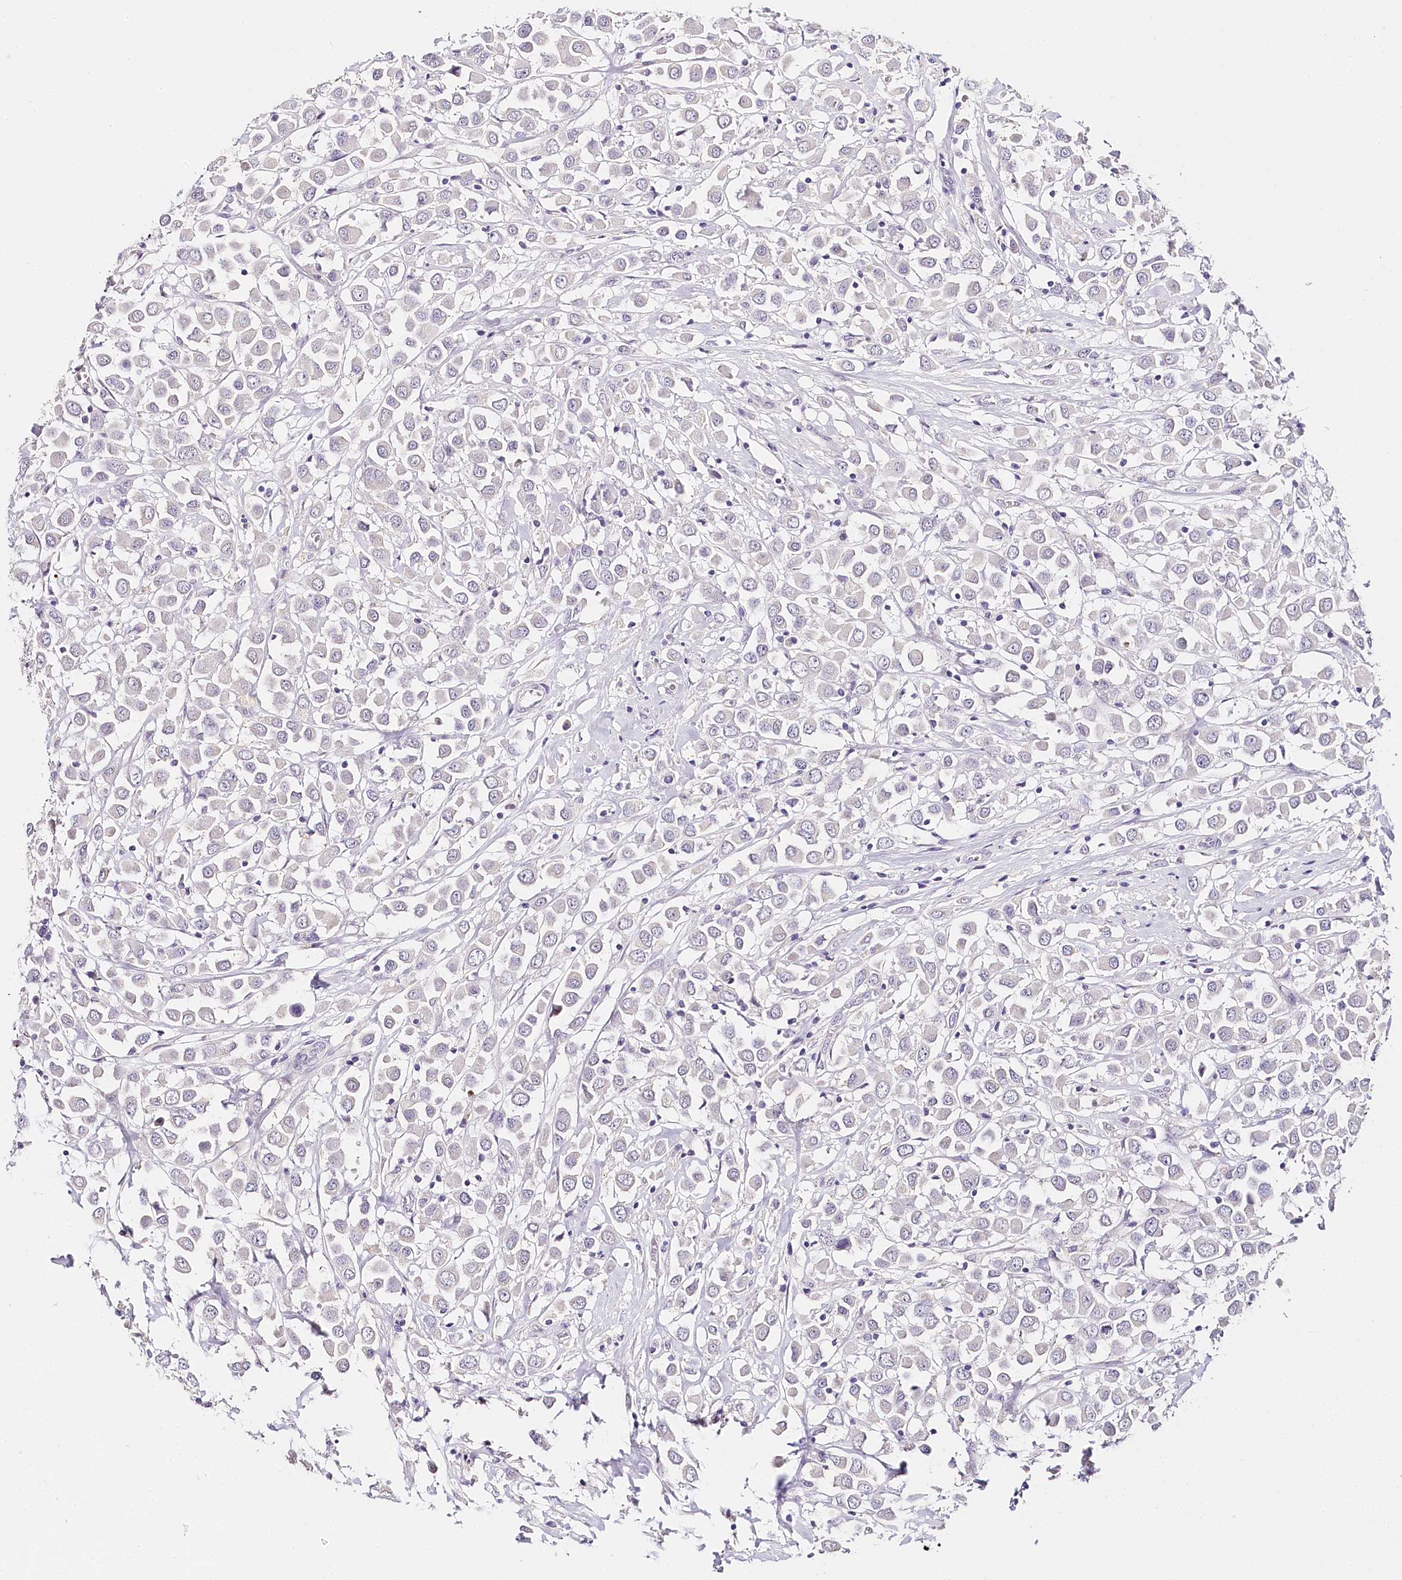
{"staining": {"intensity": "negative", "quantity": "none", "location": "none"}, "tissue": "breast cancer", "cell_type": "Tumor cells", "image_type": "cancer", "snomed": [{"axis": "morphology", "description": "Duct carcinoma"}, {"axis": "topography", "description": "Breast"}], "caption": "Tumor cells are negative for protein expression in human breast cancer (infiltrating ductal carcinoma).", "gene": "TP53", "patient": {"sex": "female", "age": 61}}